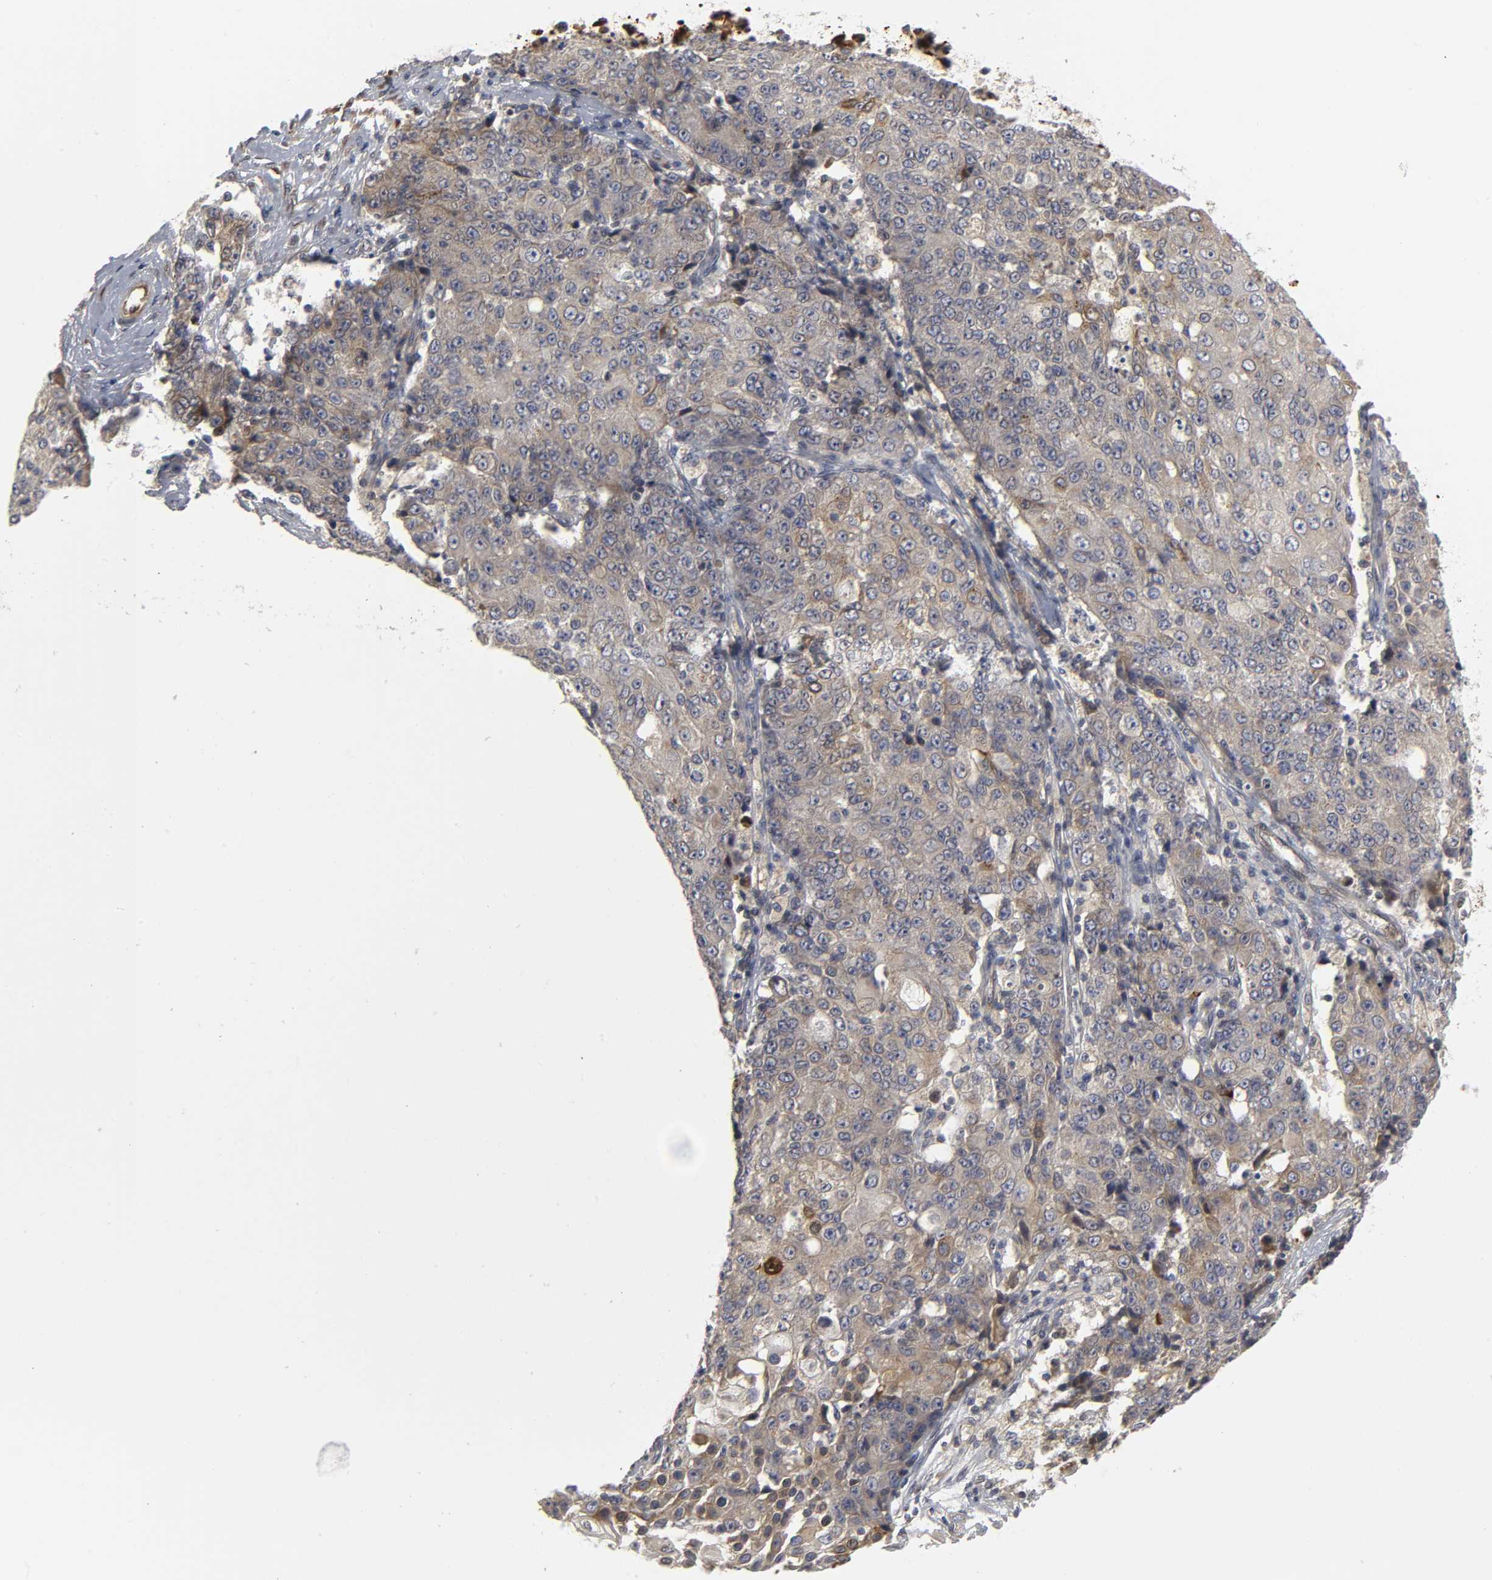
{"staining": {"intensity": "weak", "quantity": "25%-75%", "location": "cytoplasmic/membranous"}, "tissue": "ovarian cancer", "cell_type": "Tumor cells", "image_type": "cancer", "snomed": [{"axis": "morphology", "description": "Carcinoma, endometroid"}, {"axis": "topography", "description": "Ovary"}], "caption": "Tumor cells show low levels of weak cytoplasmic/membranous expression in about 25%-75% of cells in human ovarian endometroid carcinoma. (DAB (3,3'-diaminobenzidine) IHC, brown staining for protein, blue staining for nuclei).", "gene": "ASB6", "patient": {"sex": "female", "age": 42}}